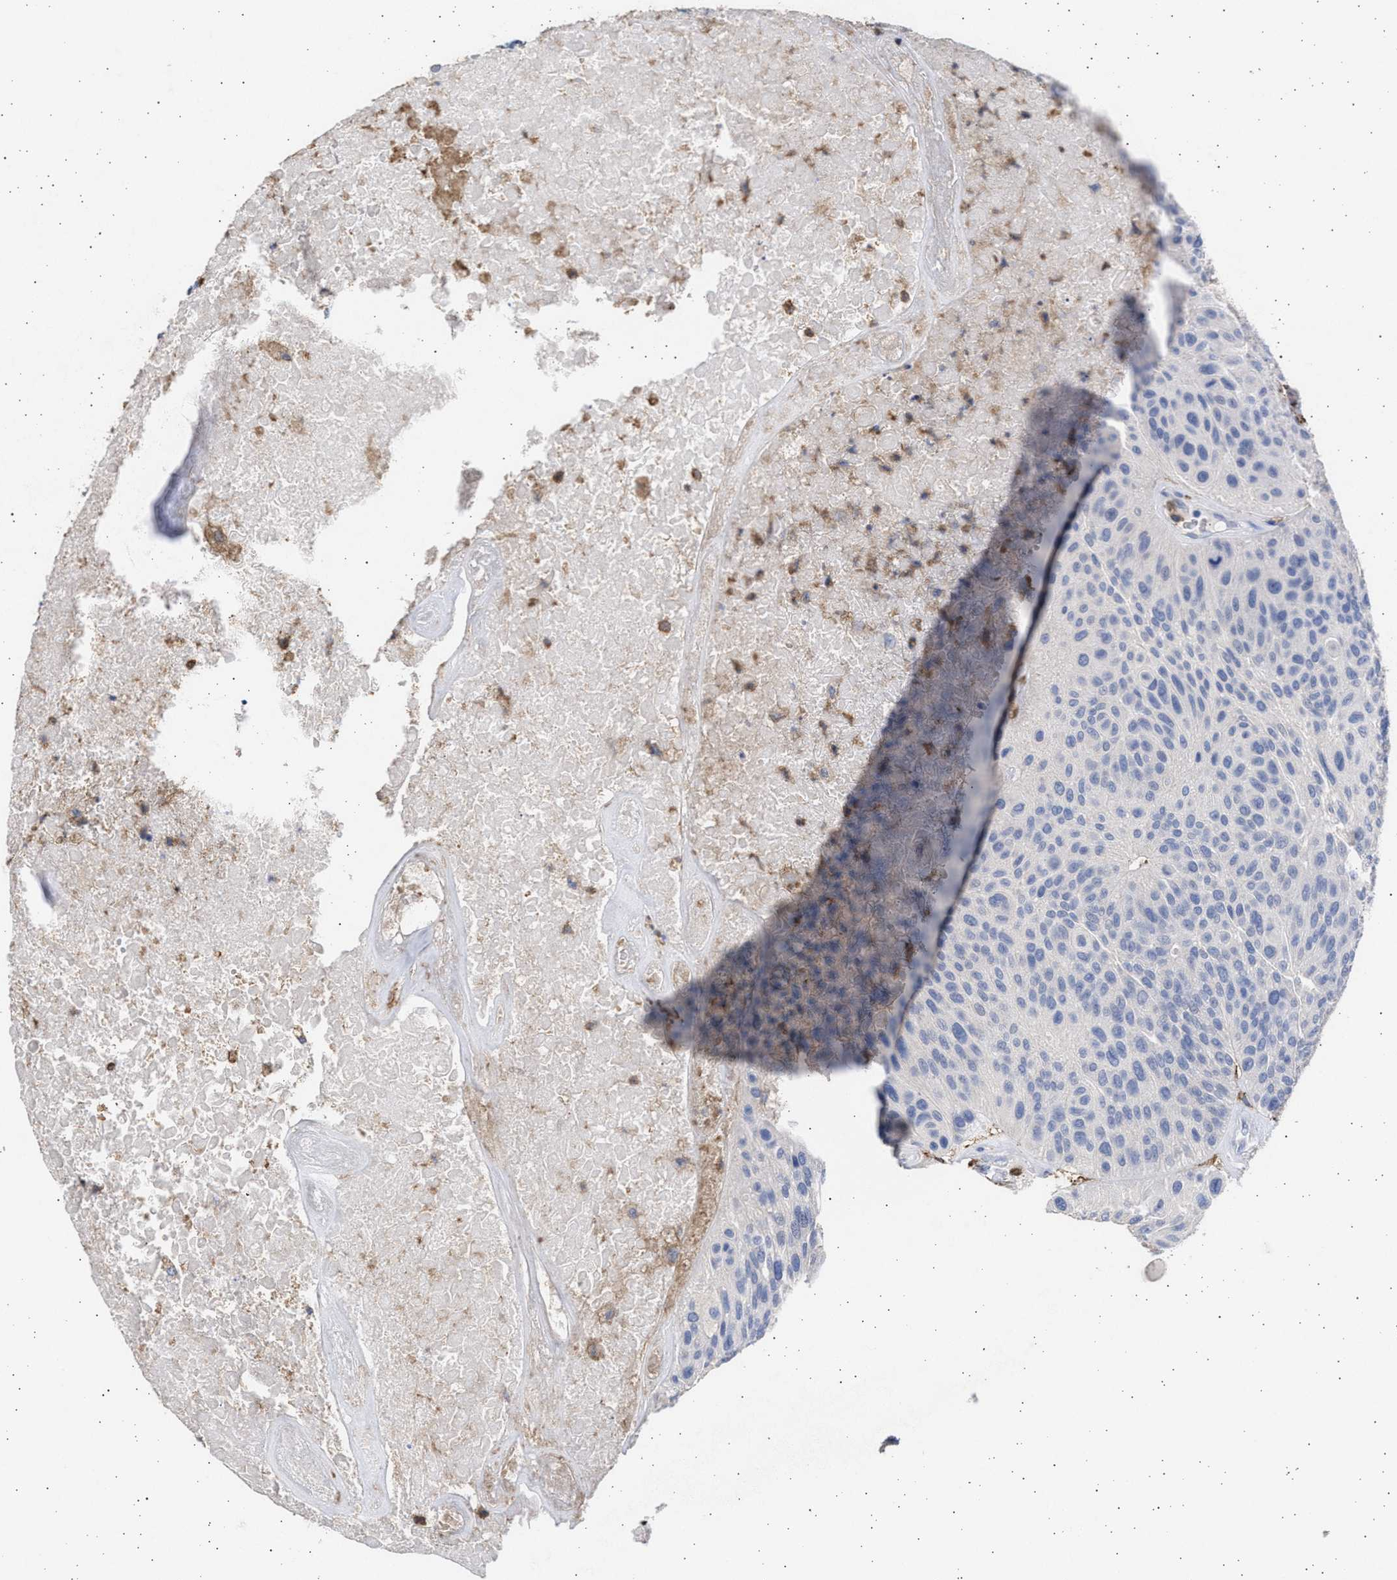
{"staining": {"intensity": "negative", "quantity": "none", "location": "none"}, "tissue": "urothelial cancer", "cell_type": "Tumor cells", "image_type": "cancer", "snomed": [{"axis": "morphology", "description": "Urothelial carcinoma, High grade"}, {"axis": "topography", "description": "Urinary bladder"}], "caption": "Tumor cells are negative for brown protein staining in urothelial carcinoma (high-grade). (DAB immunohistochemistry, high magnification).", "gene": "FCER1A", "patient": {"sex": "male", "age": 66}}